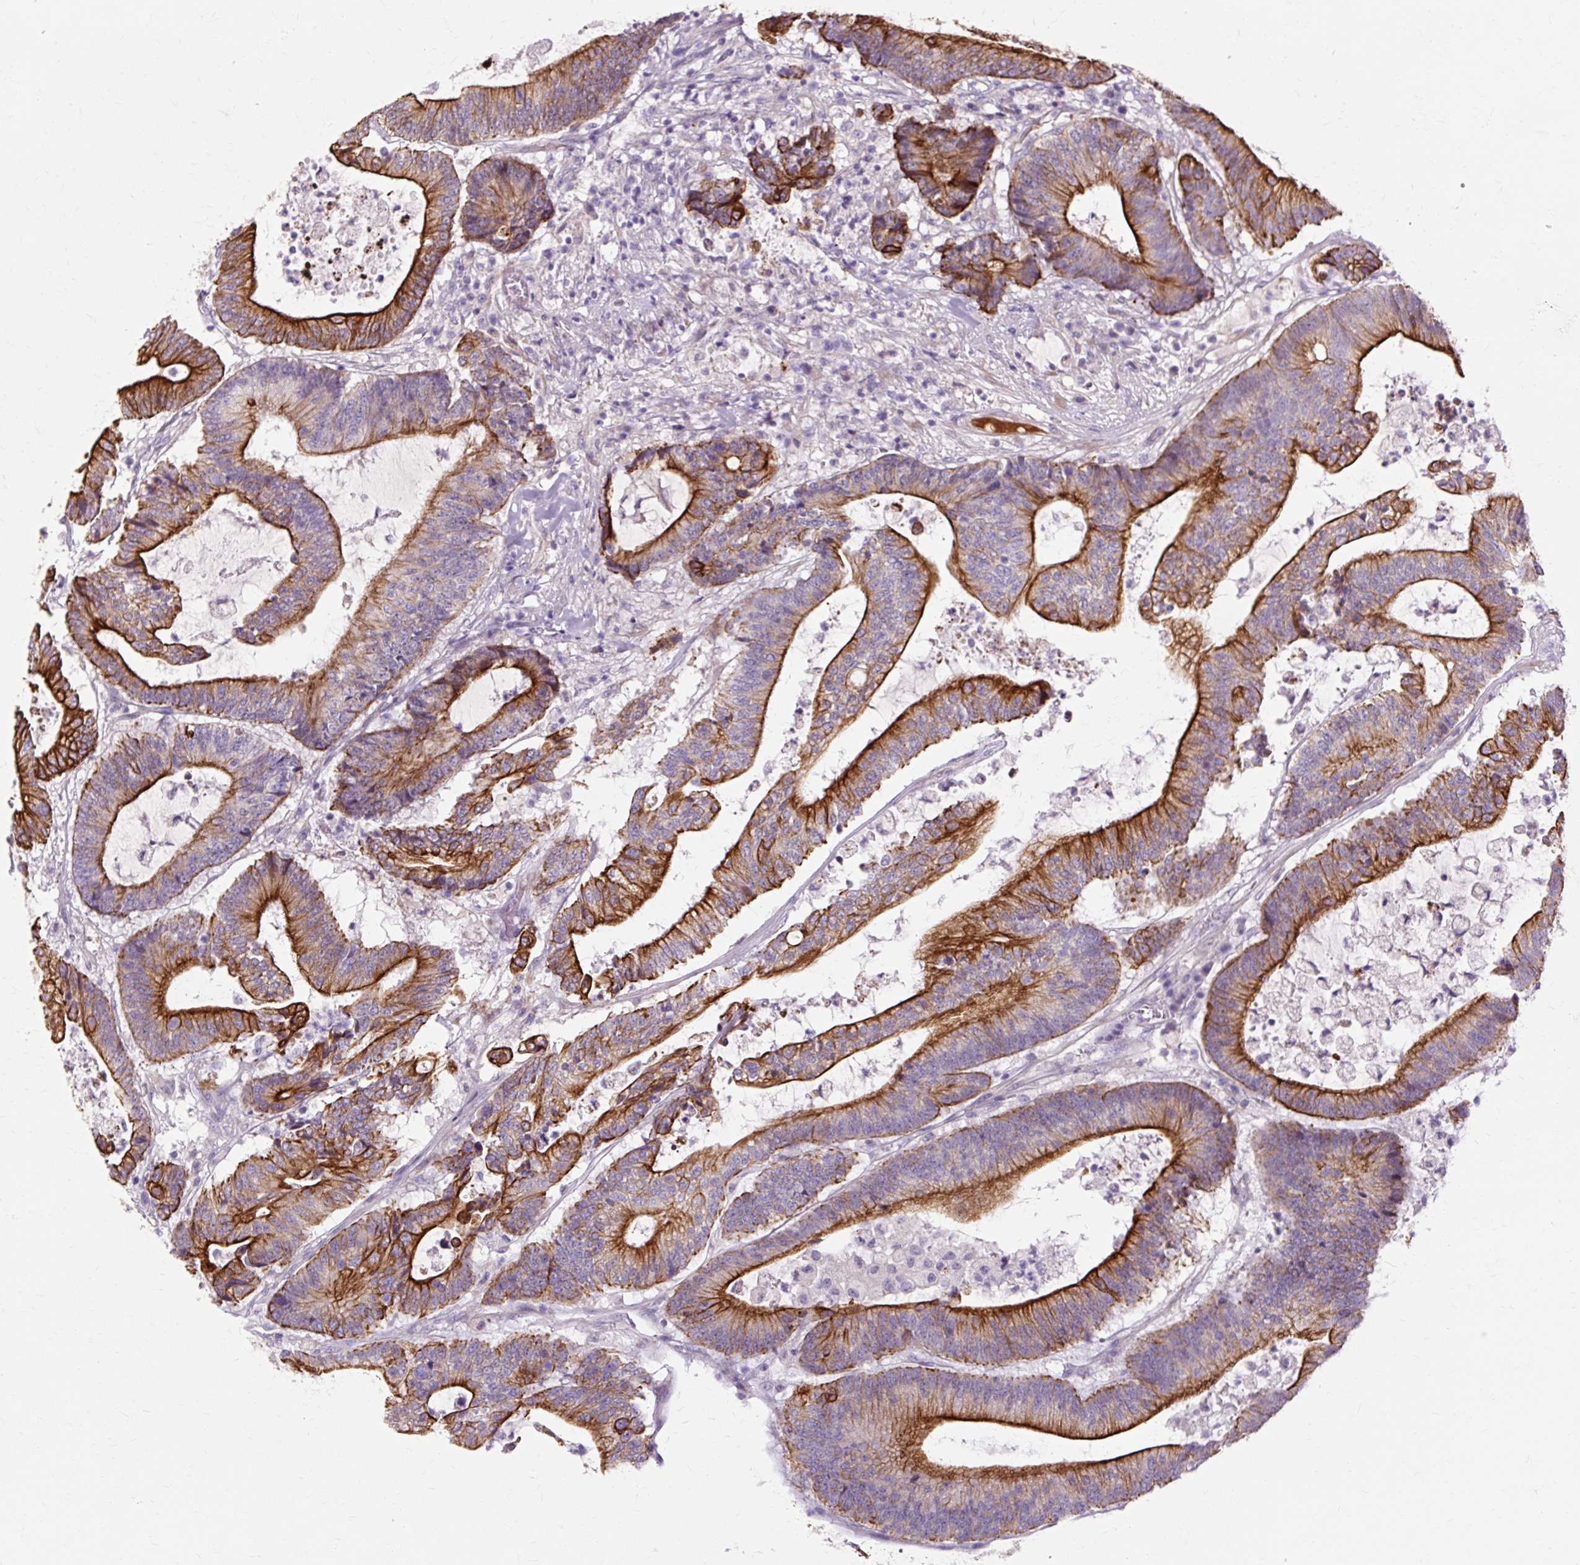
{"staining": {"intensity": "strong", "quantity": ">75%", "location": "cytoplasmic/membranous"}, "tissue": "colorectal cancer", "cell_type": "Tumor cells", "image_type": "cancer", "snomed": [{"axis": "morphology", "description": "Adenocarcinoma, NOS"}, {"axis": "topography", "description": "Colon"}], "caption": "Immunohistochemistry (DAB (3,3'-diaminobenzidine)) staining of human colorectal adenocarcinoma displays strong cytoplasmic/membranous protein positivity in about >75% of tumor cells.", "gene": "DCTN4", "patient": {"sex": "female", "age": 84}}